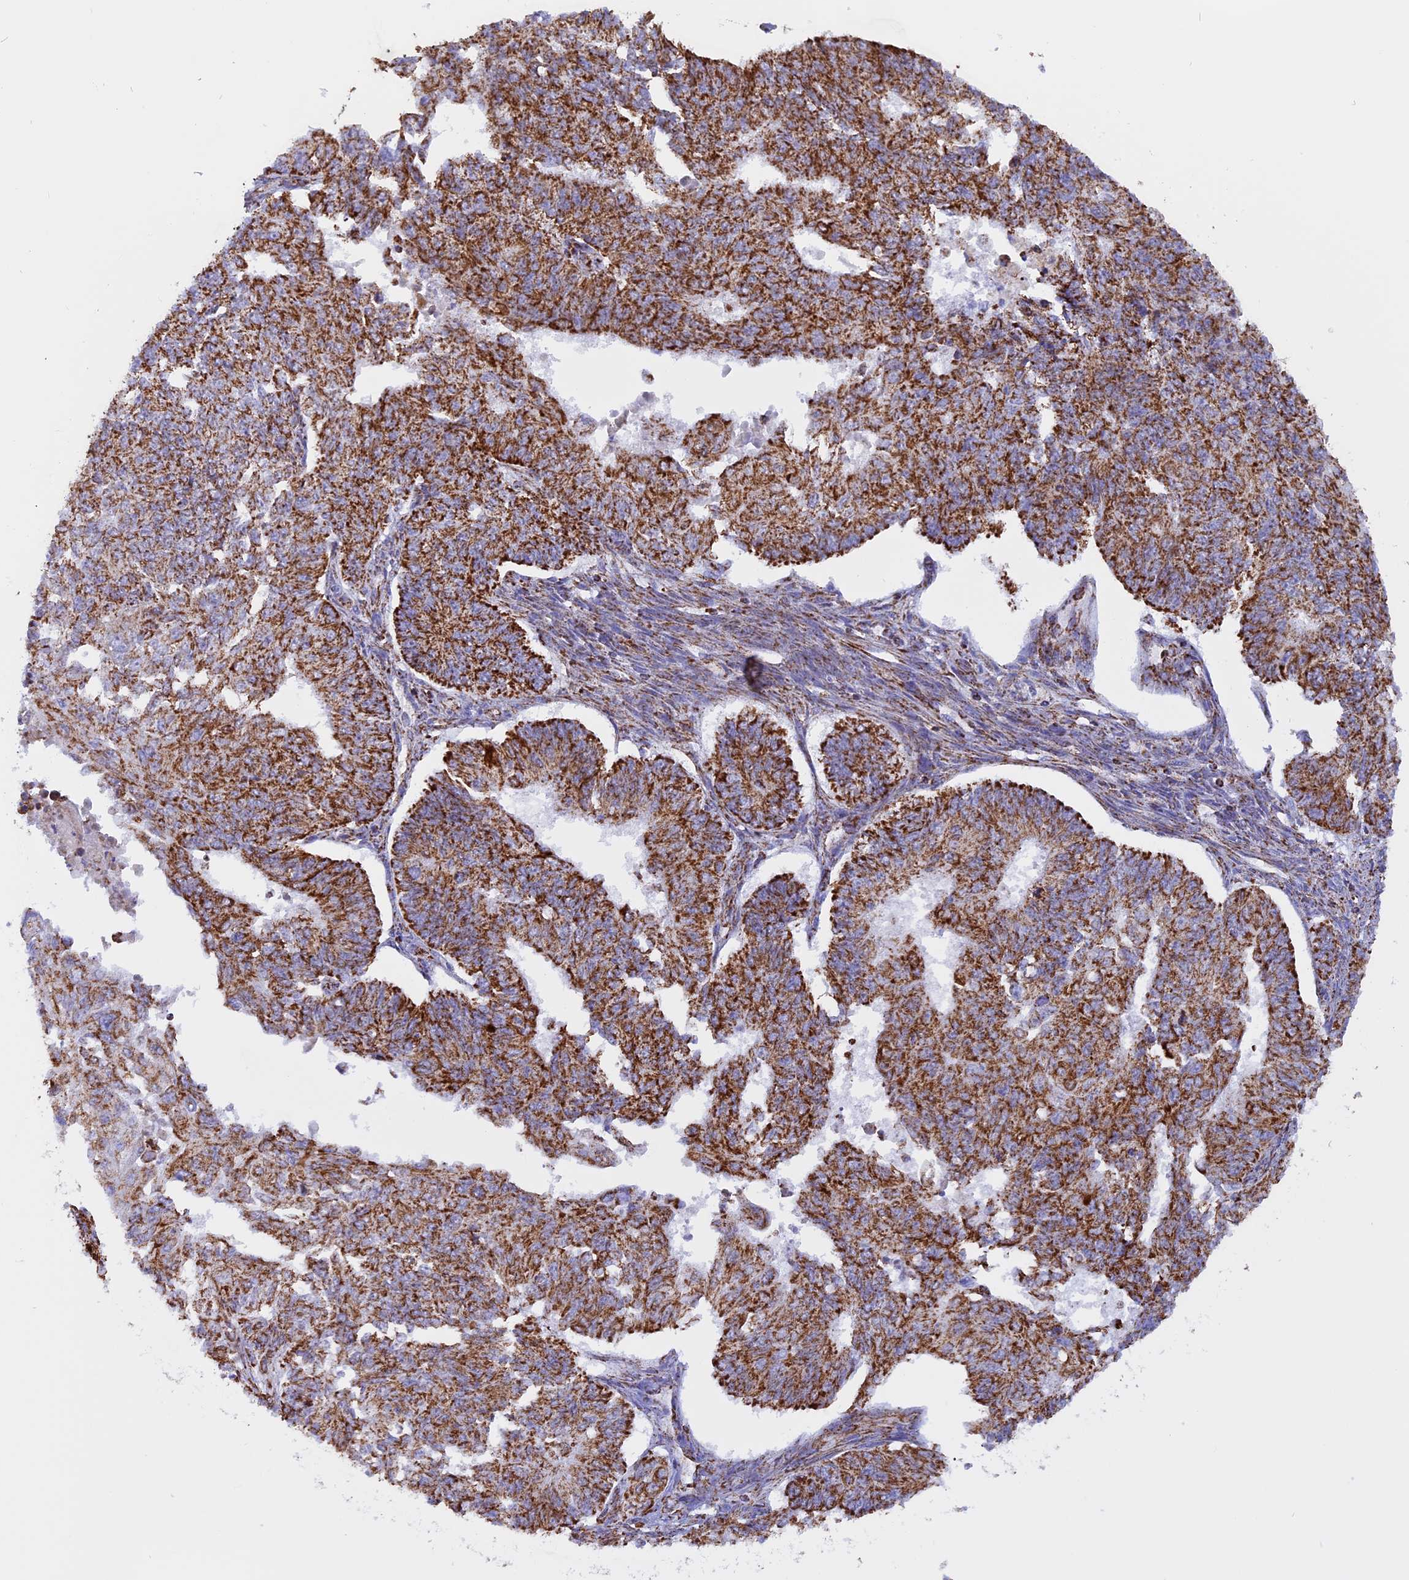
{"staining": {"intensity": "strong", "quantity": ">75%", "location": "cytoplasmic/membranous"}, "tissue": "endometrial cancer", "cell_type": "Tumor cells", "image_type": "cancer", "snomed": [{"axis": "morphology", "description": "Adenocarcinoma, NOS"}, {"axis": "topography", "description": "Endometrium"}], "caption": "Immunohistochemistry micrograph of endometrial adenocarcinoma stained for a protein (brown), which shows high levels of strong cytoplasmic/membranous staining in about >75% of tumor cells.", "gene": "KCNG1", "patient": {"sex": "female", "age": 32}}